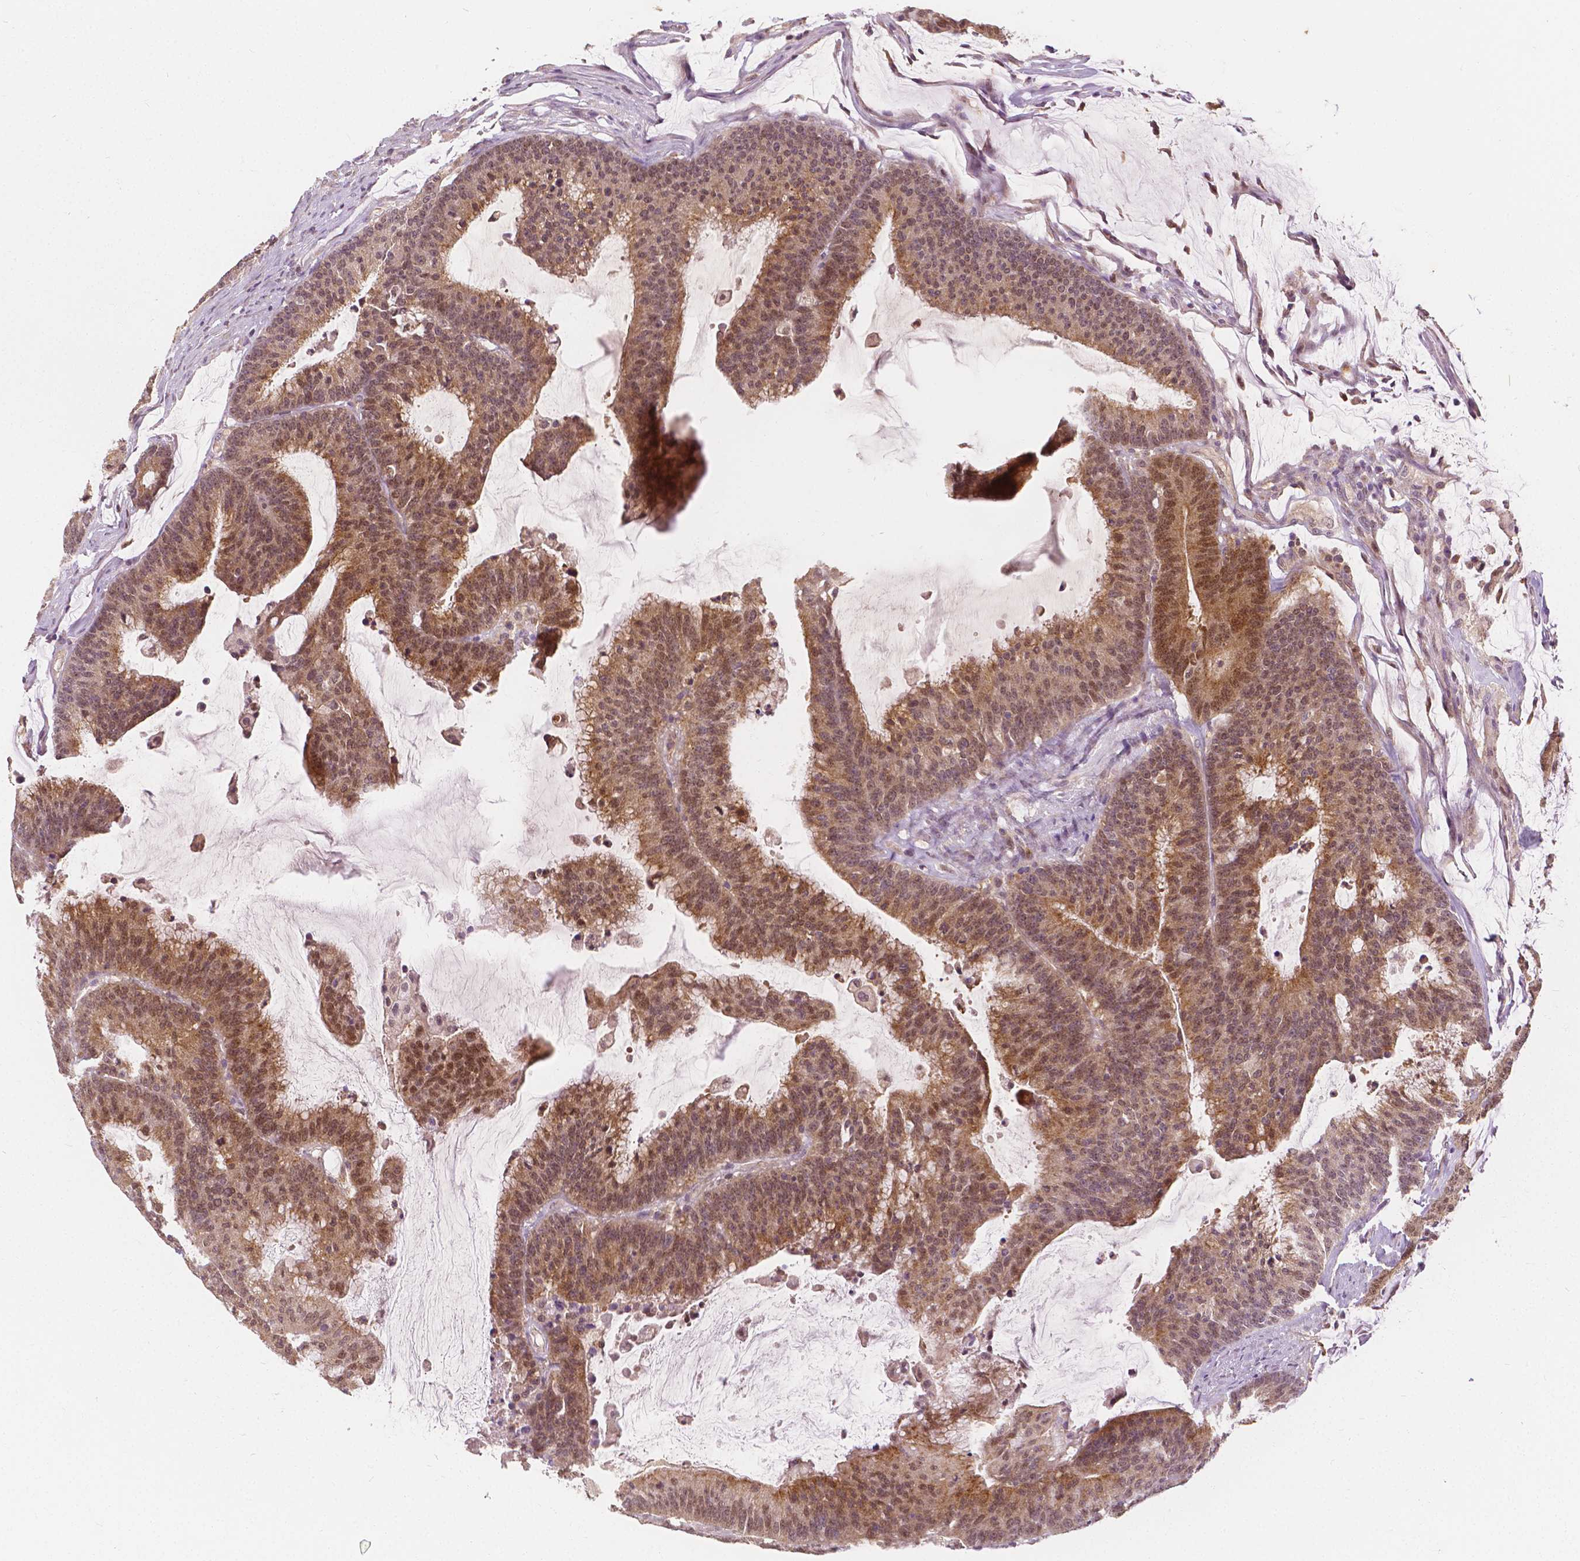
{"staining": {"intensity": "moderate", "quantity": ">75%", "location": "cytoplasmic/membranous,nuclear"}, "tissue": "colorectal cancer", "cell_type": "Tumor cells", "image_type": "cancer", "snomed": [{"axis": "morphology", "description": "Adenocarcinoma, NOS"}, {"axis": "topography", "description": "Colon"}], "caption": "Protein staining of colorectal cancer tissue shows moderate cytoplasmic/membranous and nuclear positivity in about >75% of tumor cells.", "gene": "NAPRT", "patient": {"sex": "female", "age": 78}}